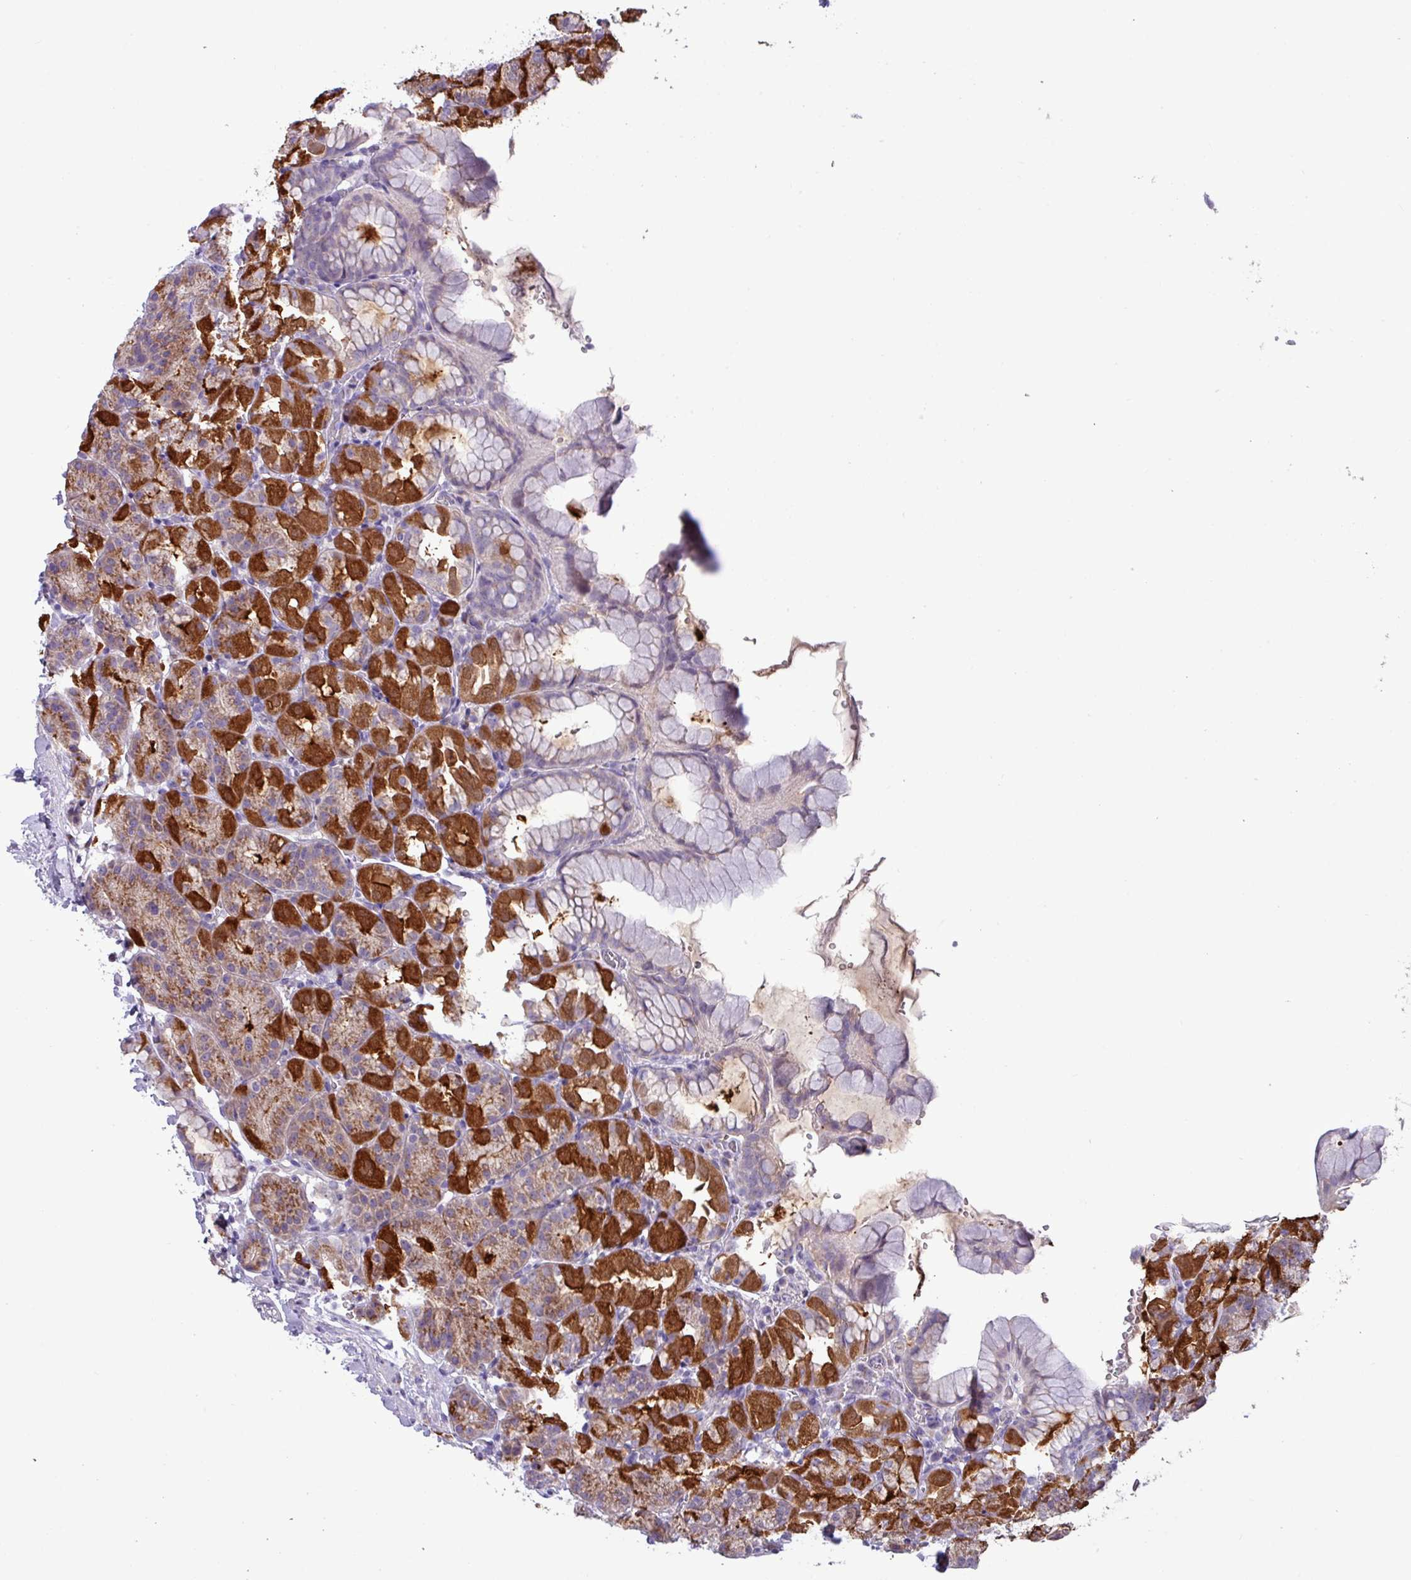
{"staining": {"intensity": "strong", "quantity": "25%-75%", "location": "cytoplasmic/membranous"}, "tissue": "stomach", "cell_type": "Glandular cells", "image_type": "normal", "snomed": [{"axis": "morphology", "description": "Normal tissue, NOS"}, {"axis": "topography", "description": "Stomach, upper"}], "caption": "Immunohistochemical staining of normal stomach demonstrates high levels of strong cytoplasmic/membranous positivity in approximately 25%-75% of glandular cells. (brown staining indicates protein expression, while blue staining denotes nuclei).", "gene": "STIMATE", "patient": {"sex": "female", "age": 81}}